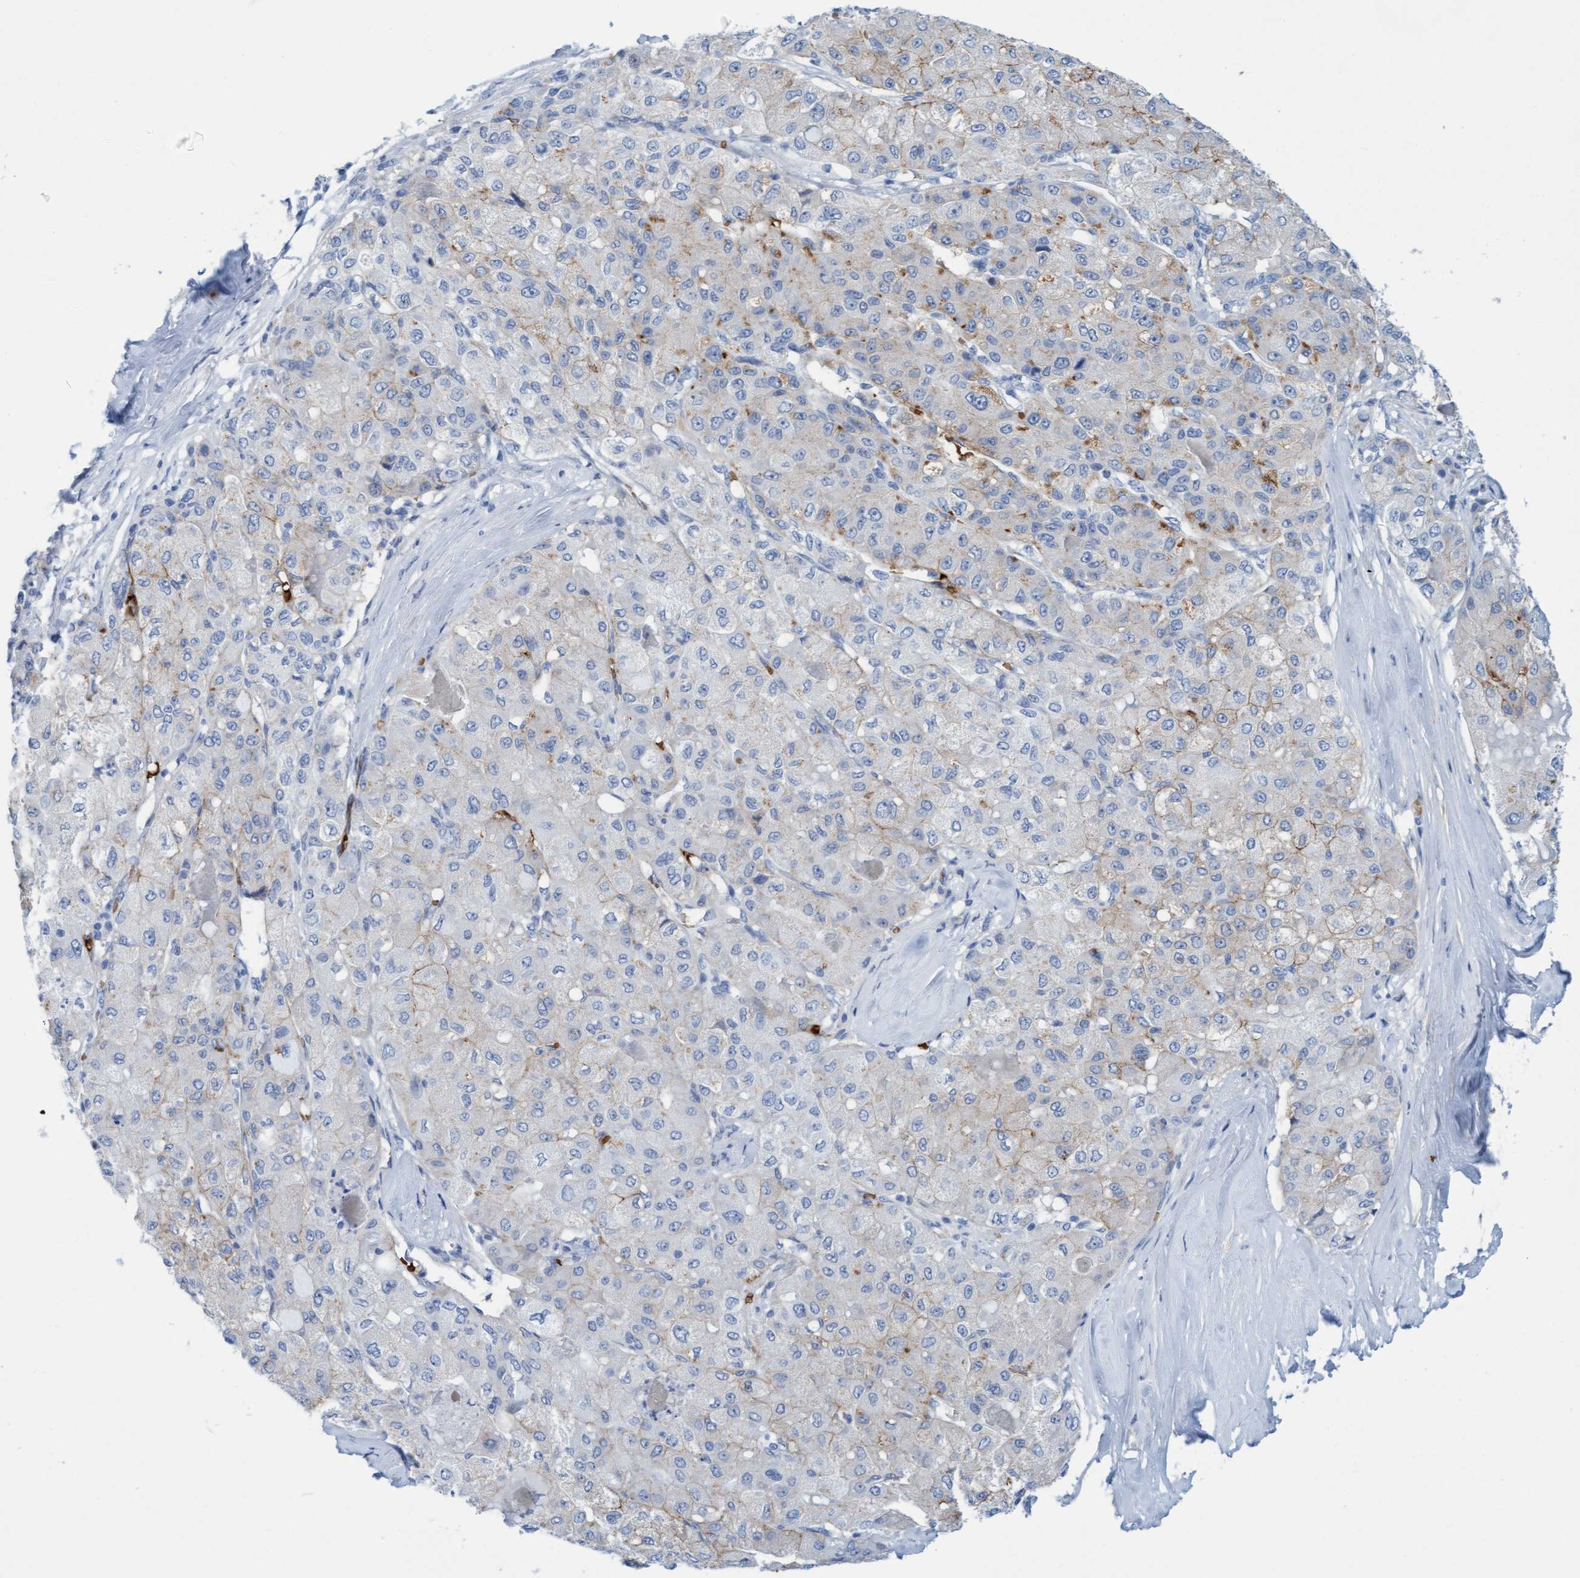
{"staining": {"intensity": "weak", "quantity": "<25%", "location": "cytoplasmic/membranous"}, "tissue": "liver cancer", "cell_type": "Tumor cells", "image_type": "cancer", "snomed": [{"axis": "morphology", "description": "Carcinoma, Hepatocellular, NOS"}, {"axis": "topography", "description": "Liver"}], "caption": "High magnification brightfield microscopy of hepatocellular carcinoma (liver) stained with DAB (3,3'-diaminobenzidine) (brown) and counterstained with hematoxylin (blue): tumor cells show no significant staining. The staining is performed using DAB brown chromogen with nuclei counter-stained in using hematoxylin.", "gene": "P2RX5", "patient": {"sex": "male", "age": 80}}